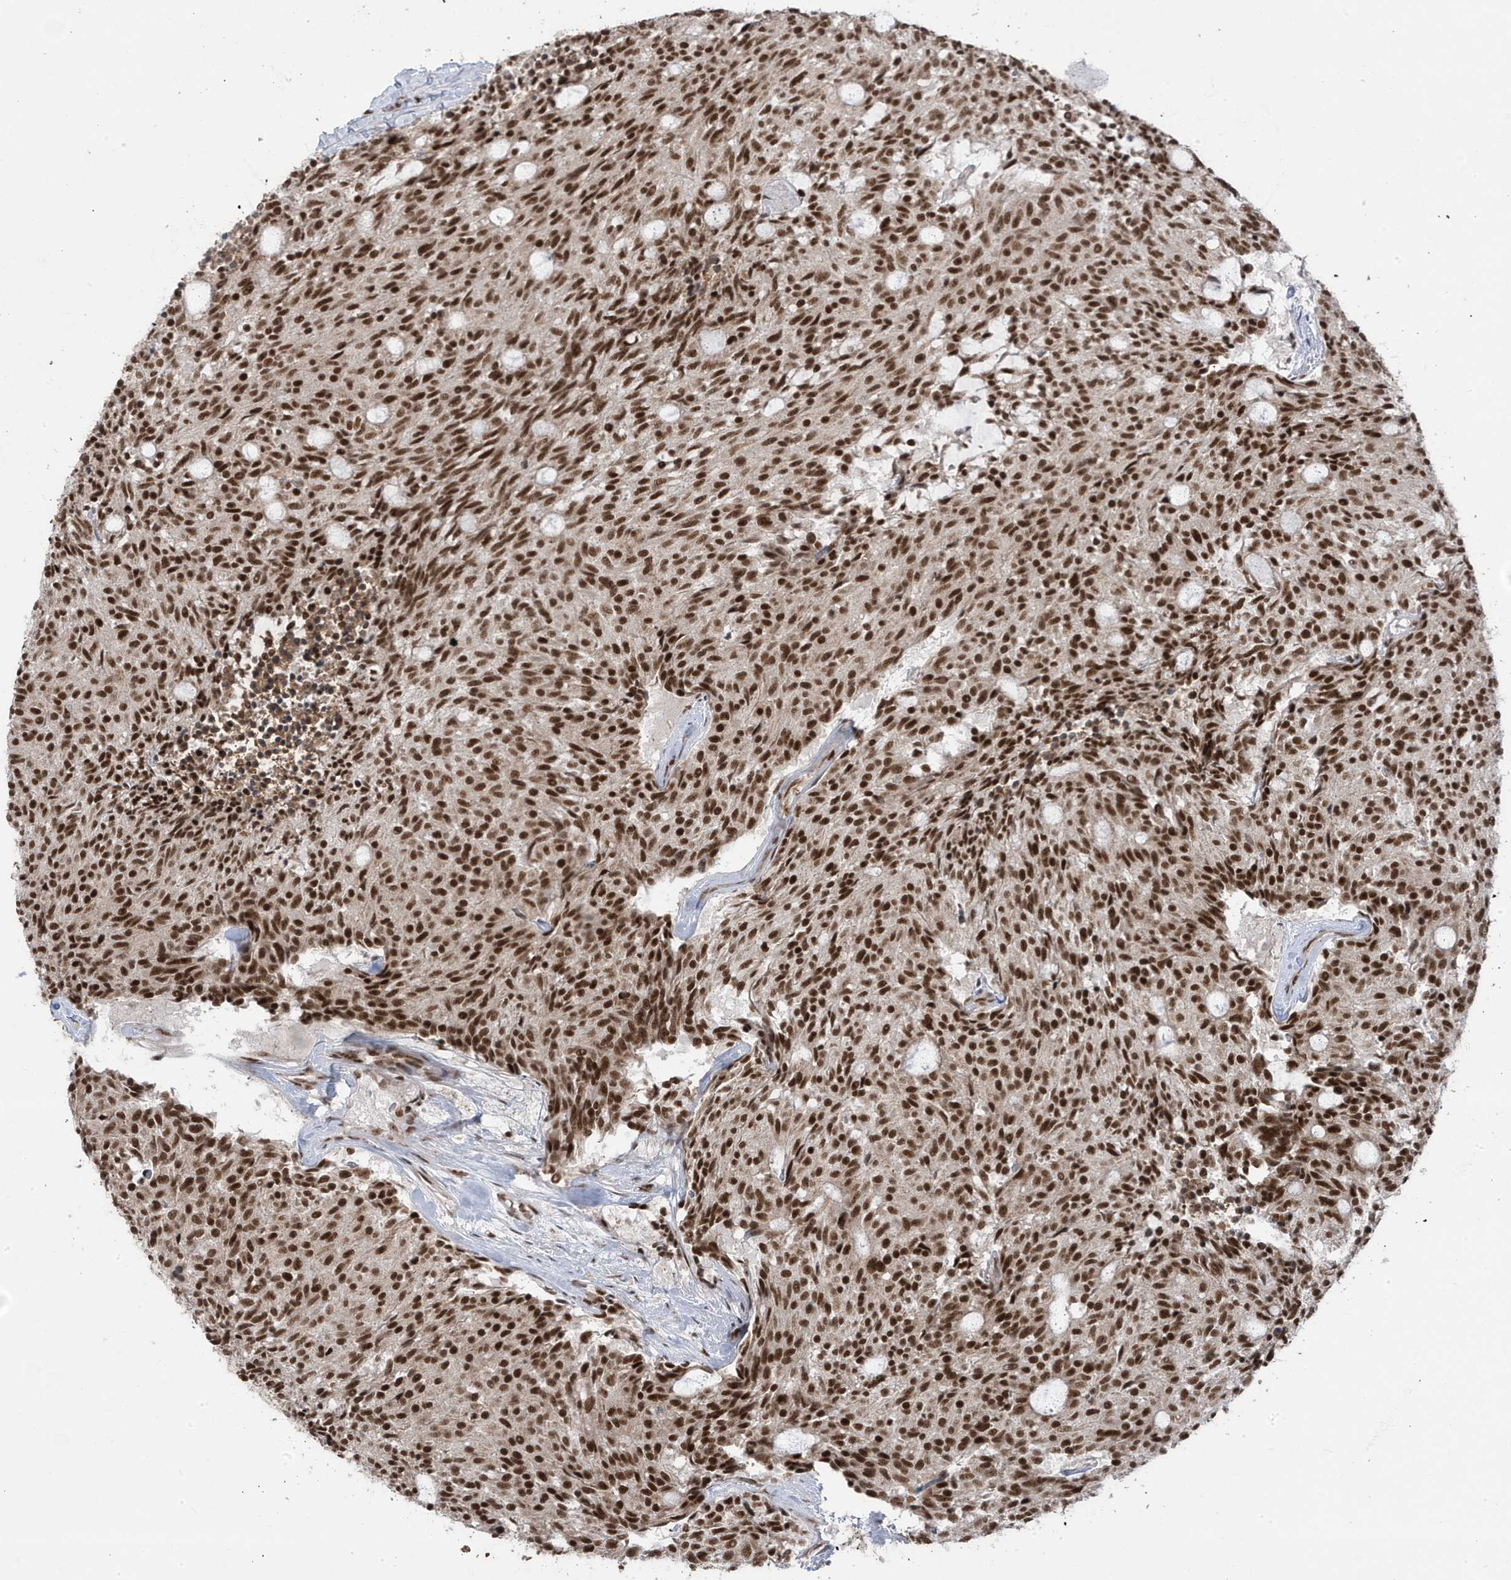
{"staining": {"intensity": "strong", "quantity": ">75%", "location": "nuclear"}, "tissue": "carcinoid", "cell_type": "Tumor cells", "image_type": "cancer", "snomed": [{"axis": "morphology", "description": "Carcinoid, malignant, NOS"}, {"axis": "topography", "description": "Pancreas"}], "caption": "Carcinoid tissue reveals strong nuclear positivity in approximately >75% of tumor cells, visualized by immunohistochemistry.", "gene": "MTREX", "patient": {"sex": "female", "age": 54}}